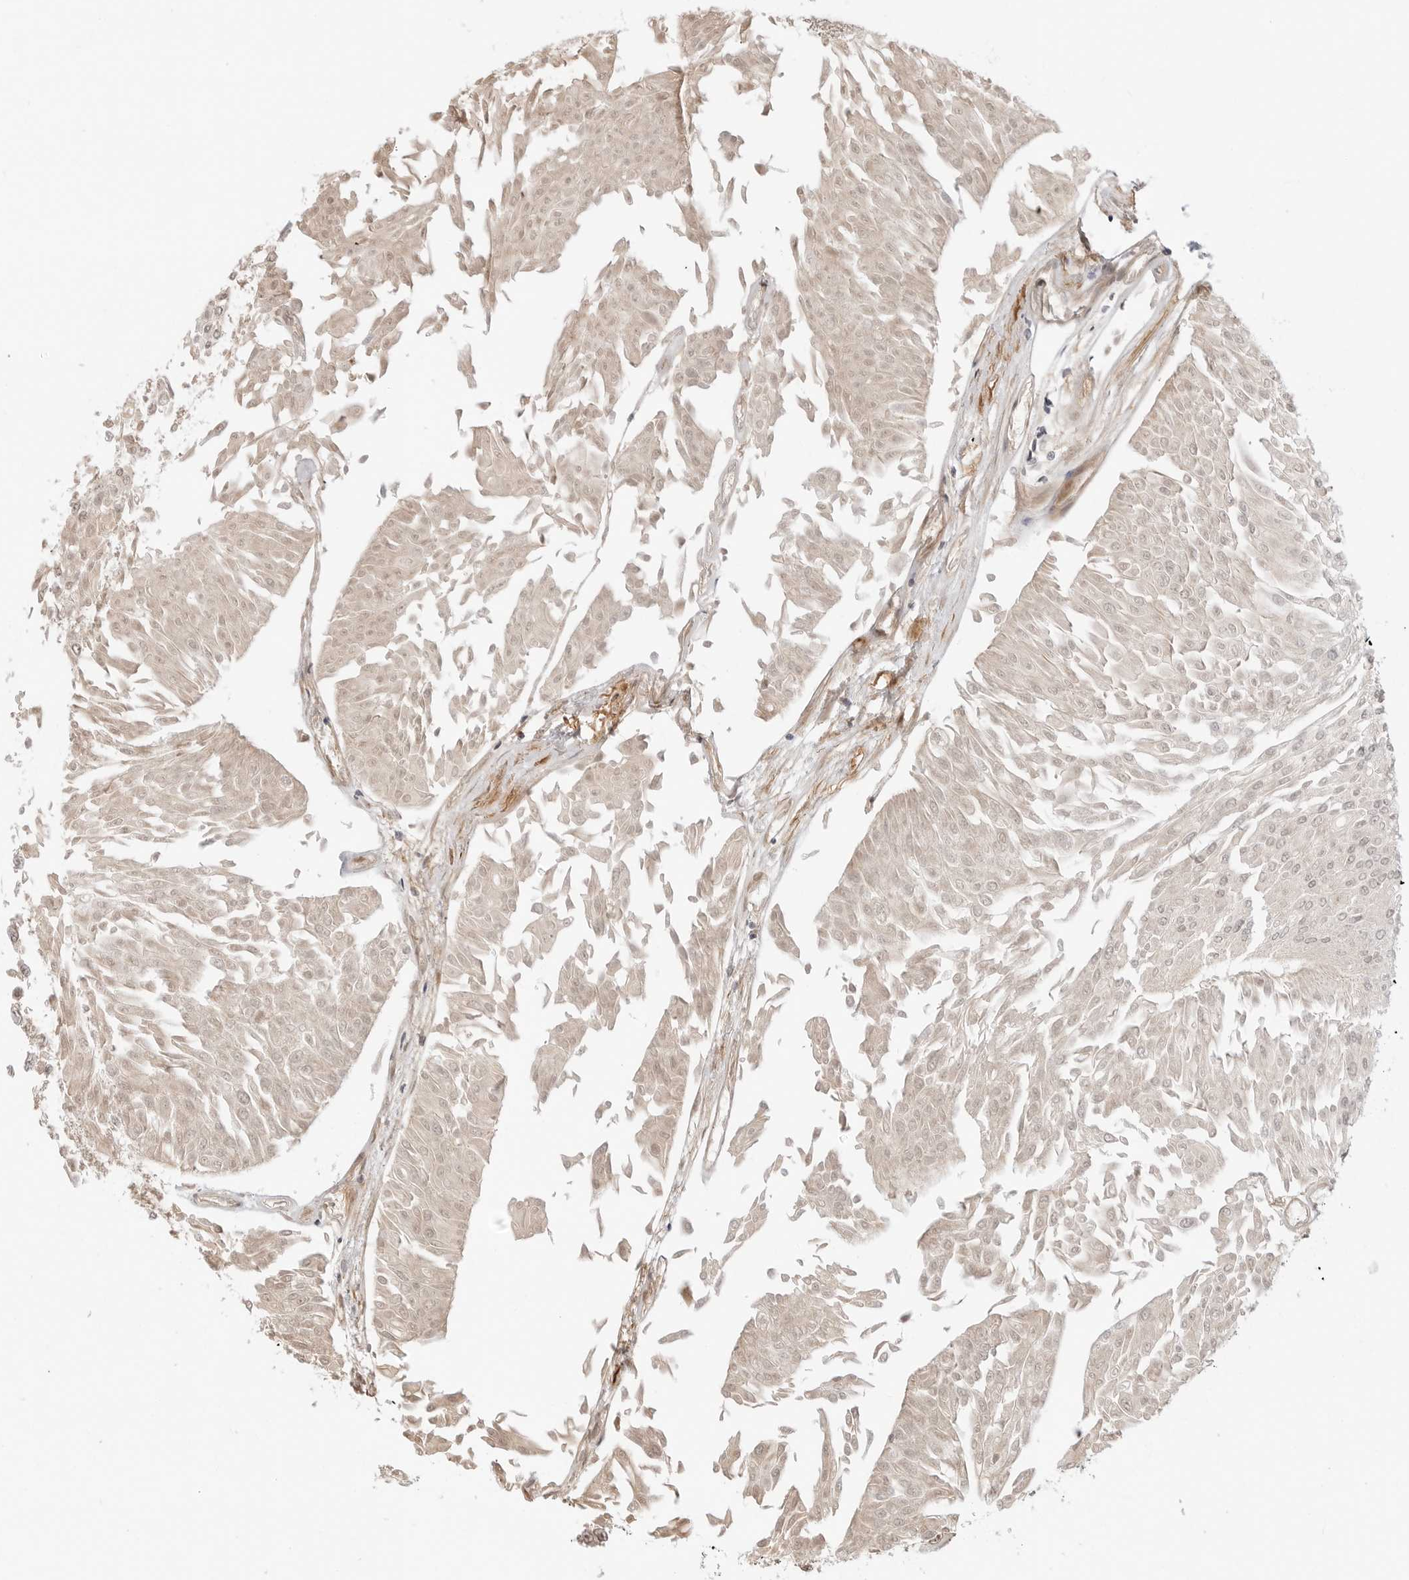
{"staining": {"intensity": "weak", "quantity": "<25%", "location": "nuclear"}, "tissue": "urothelial cancer", "cell_type": "Tumor cells", "image_type": "cancer", "snomed": [{"axis": "morphology", "description": "Urothelial carcinoma, Low grade"}, {"axis": "topography", "description": "Urinary bladder"}], "caption": "Immunohistochemistry (IHC) micrograph of urothelial carcinoma (low-grade) stained for a protein (brown), which exhibits no staining in tumor cells.", "gene": "GEM", "patient": {"sex": "male", "age": 67}}